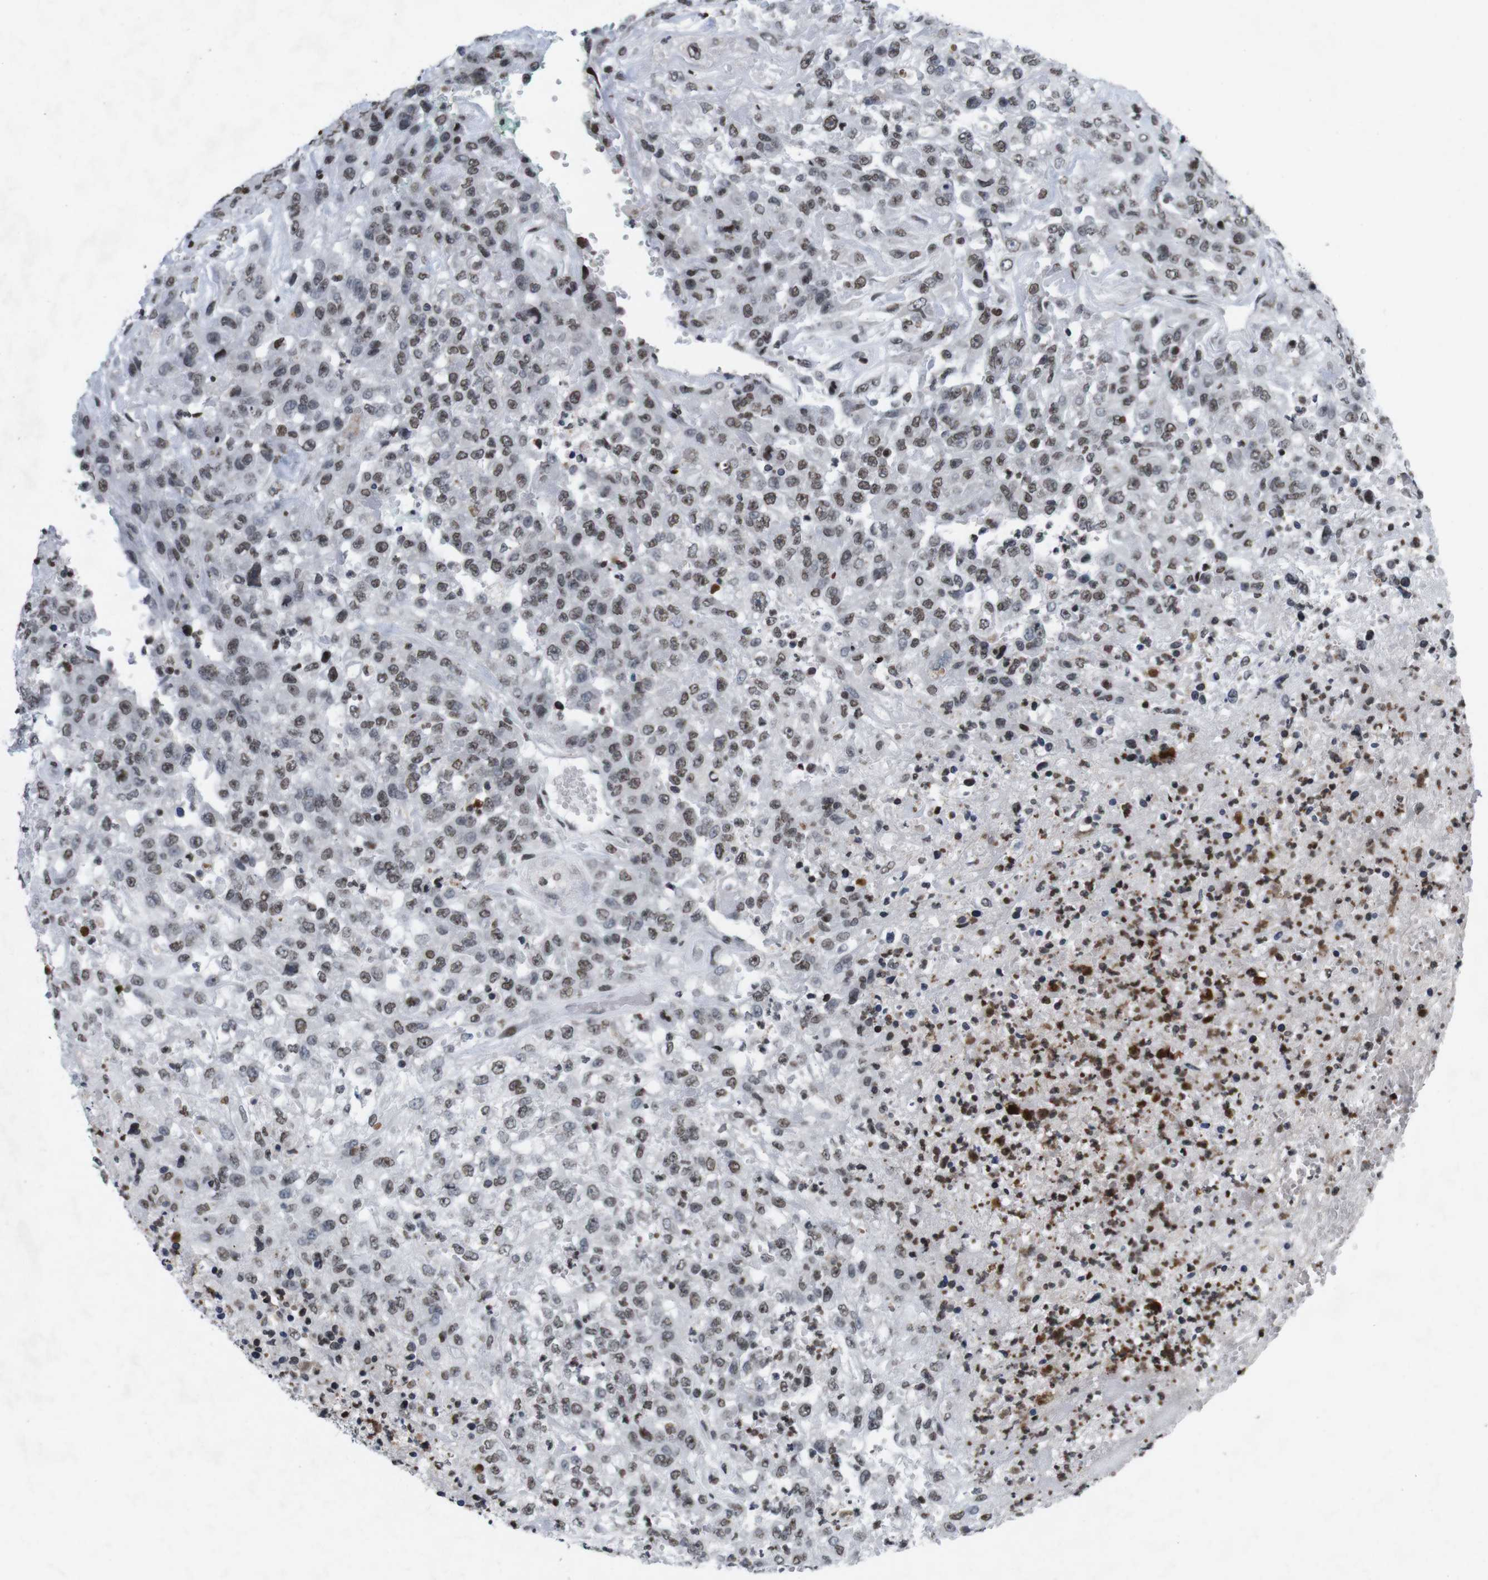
{"staining": {"intensity": "moderate", "quantity": ">75%", "location": "nuclear"}, "tissue": "urothelial cancer", "cell_type": "Tumor cells", "image_type": "cancer", "snomed": [{"axis": "morphology", "description": "Urothelial carcinoma, High grade"}, {"axis": "topography", "description": "Urinary bladder"}], "caption": "This is a histology image of immunohistochemistry staining of urothelial cancer, which shows moderate expression in the nuclear of tumor cells.", "gene": "MAGEH1", "patient": {"sex": "male", "age": 46}}